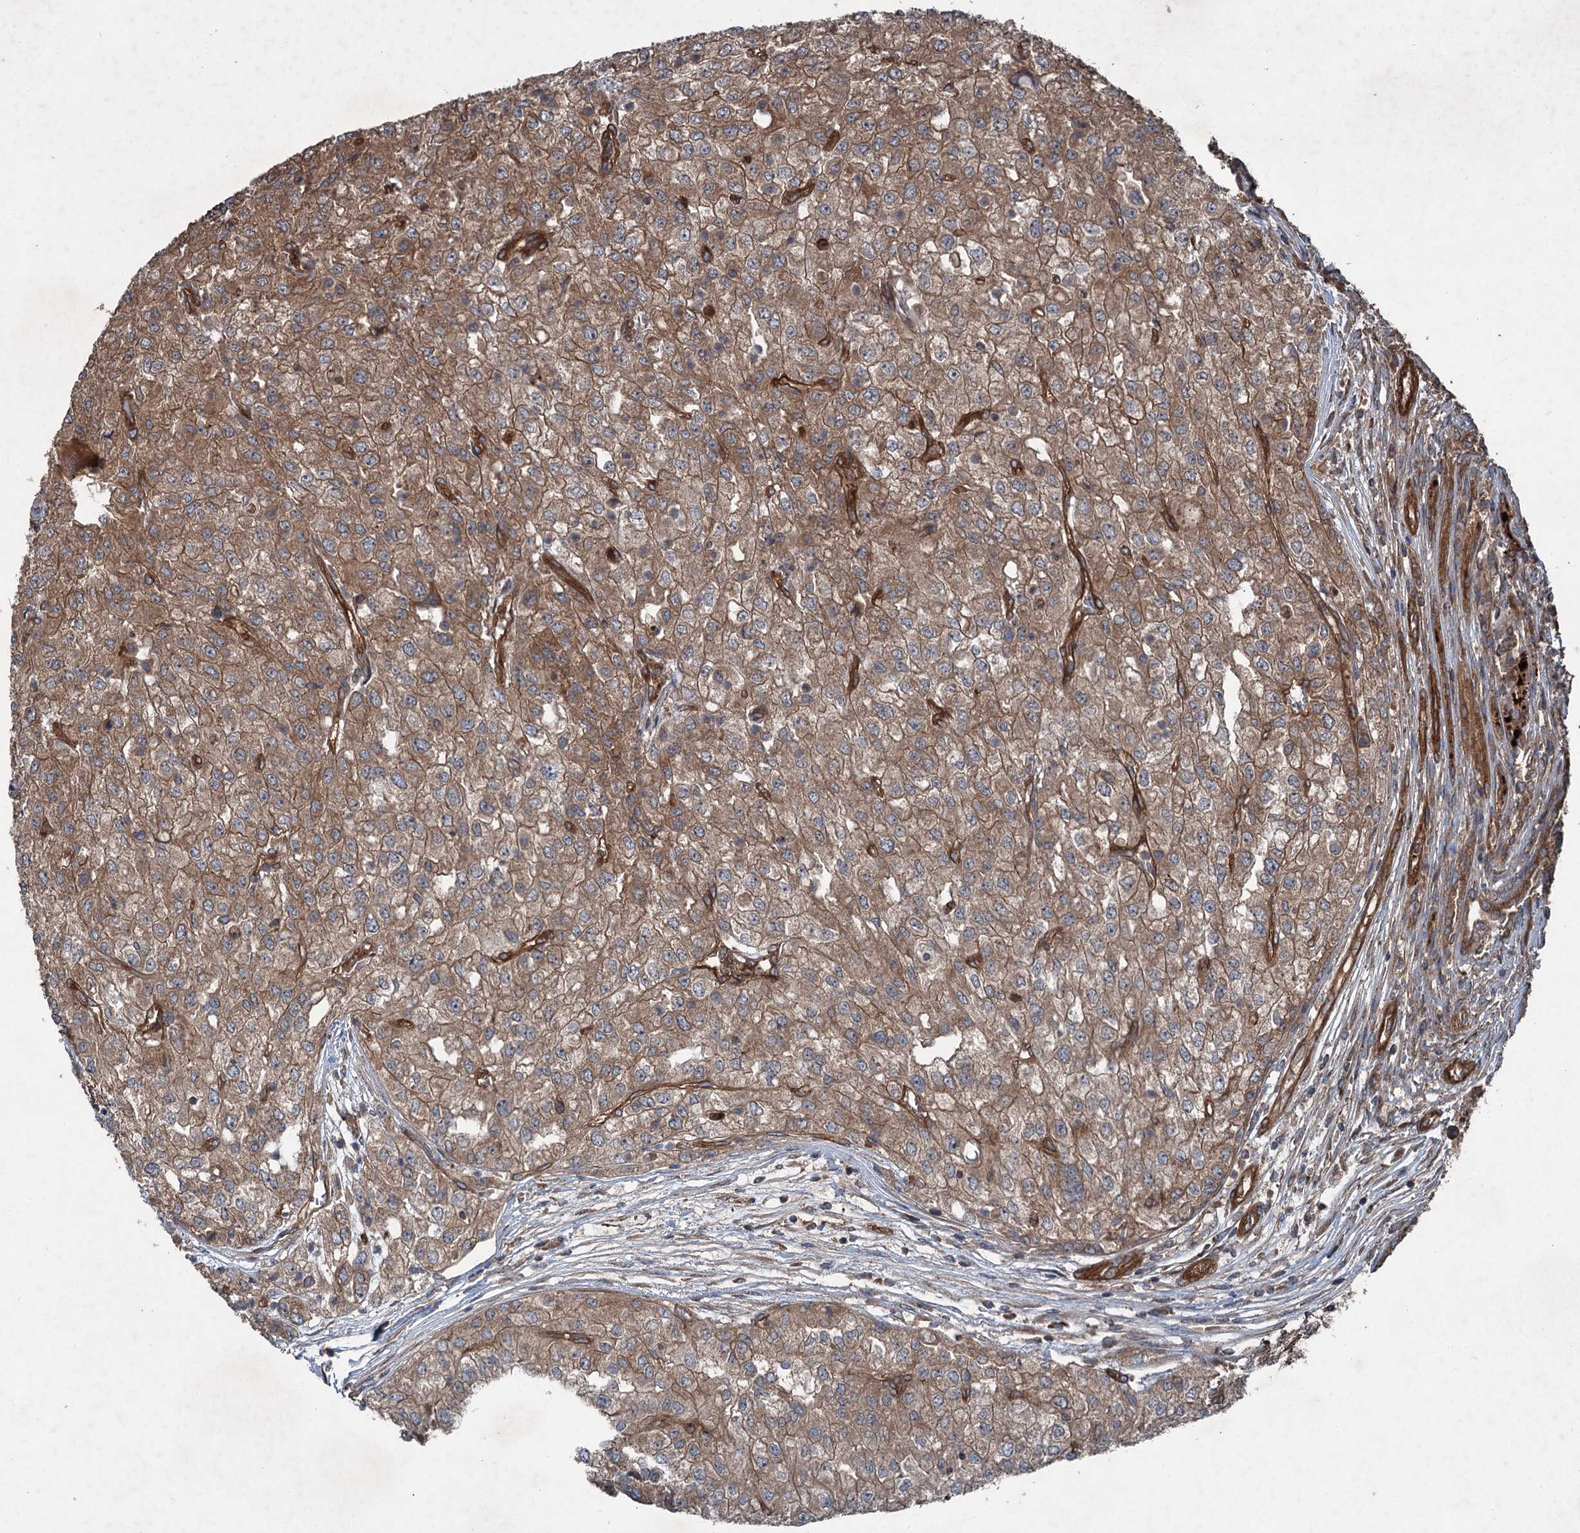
{"staining": {"intensity": "moderate", "quantity": ">75%", "location": "cytoplasmic/membranous"}, "tissue": "renal cancer", "cell_type": "Tumor cells", "image_type": "cancer", "snomed": [{"axis": "morphology", "description": "Adenocarcinoma, NOS"}, {"axis": "topography", "description": "Kidney"}], "caption": "The micrograph reveals immunohistochemical staining of renal adenocarcinoma. There is moderate cytoplasmic/membranous expression is identified in approximately >75% of tumor cells.", "gene": "RNF214", "patient": {"sex": "female", "age": 54}}